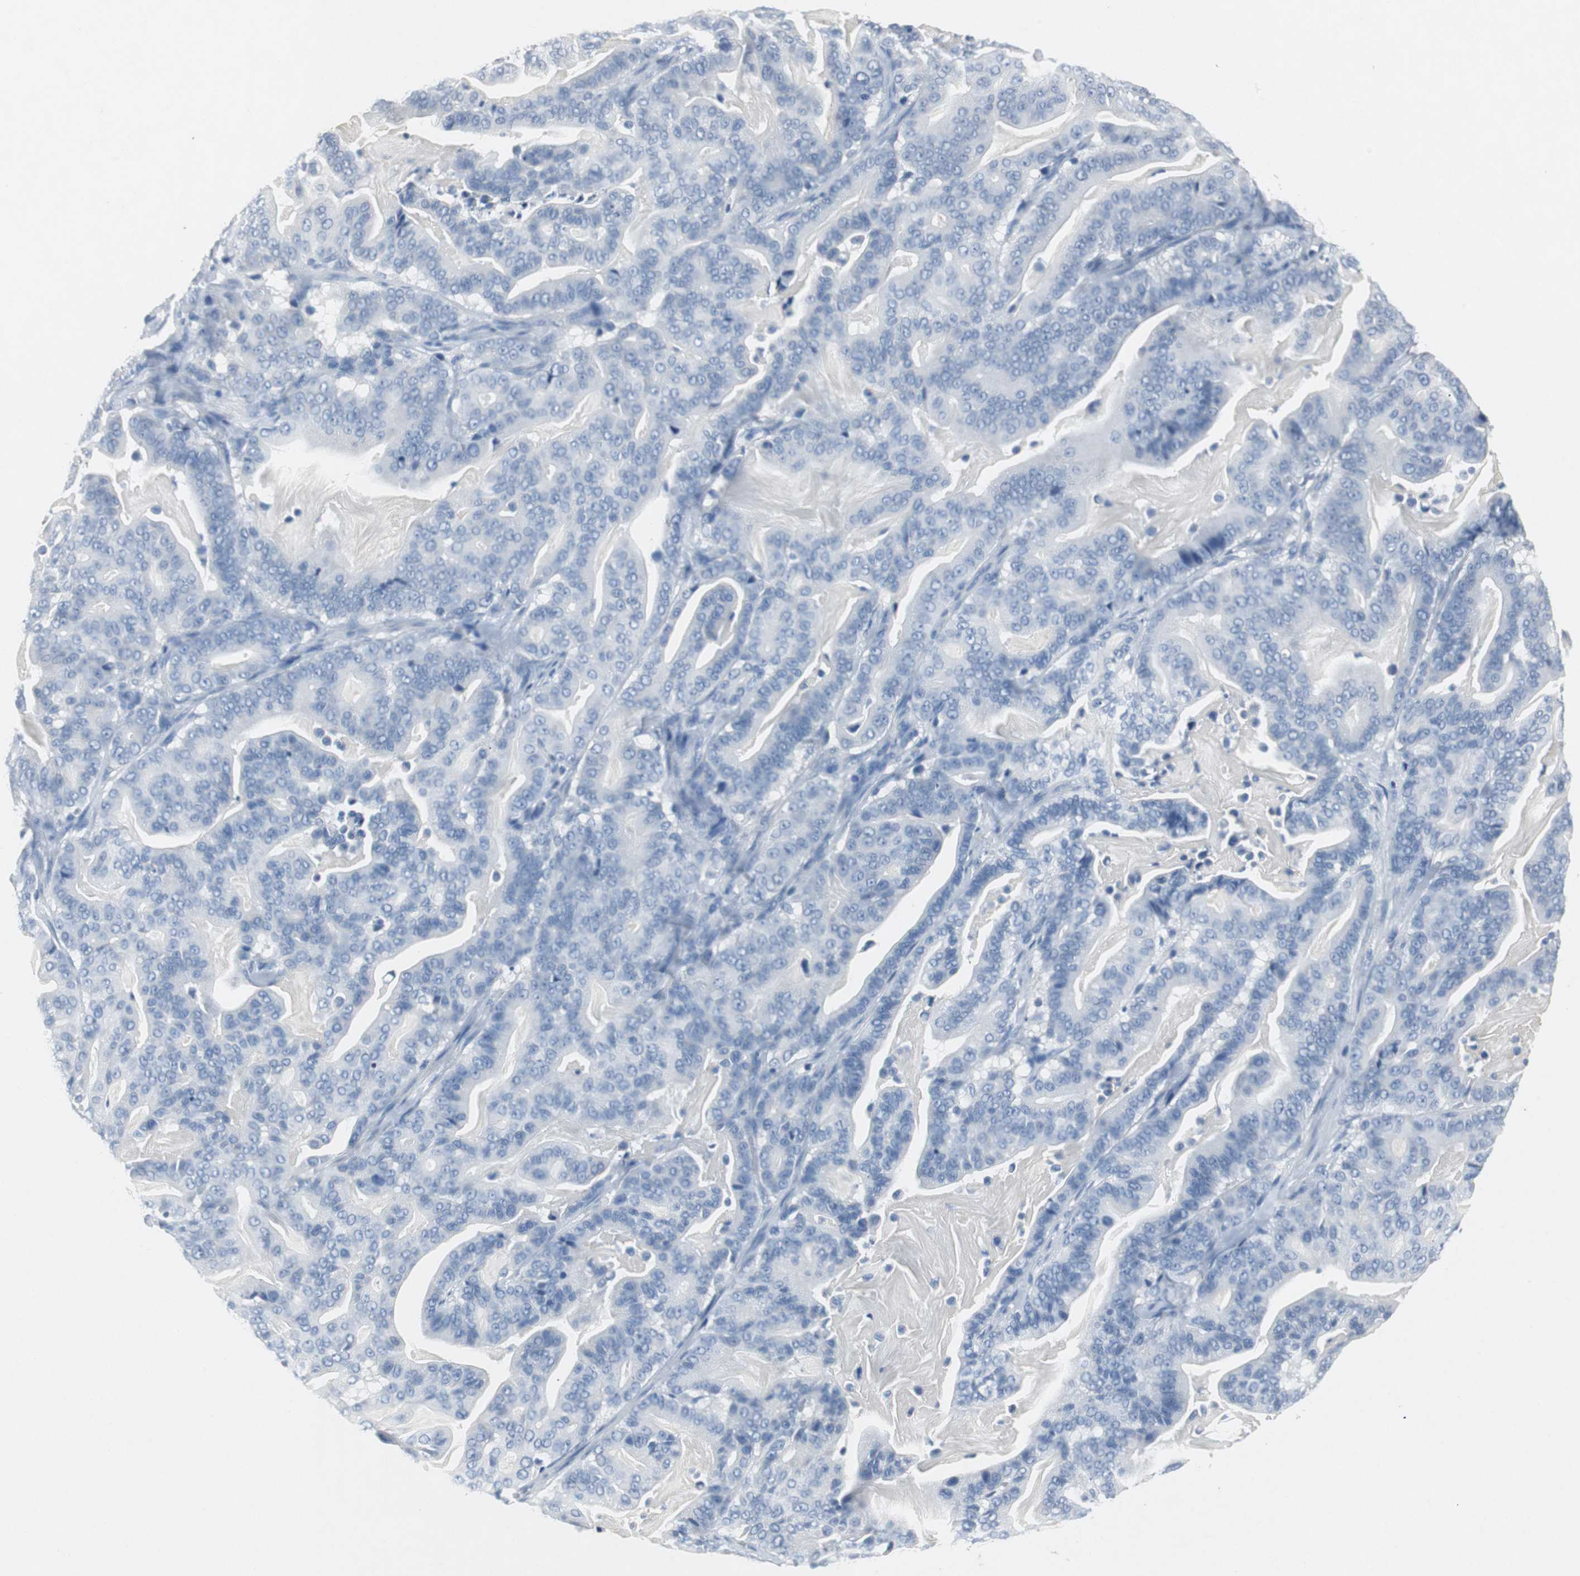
{"staining": {"intensity": "negative", "quantity": "none", "location": "none"}, "tissue": "pancreatic cancer", "cell_type": "Tumor cells", "image_type": "cancer", "snomed": [{"axis": "morphology", "description": "Adenocarcinoma, NOS"}, {"axis": "topography", "description": "Pancreas"}], "caption": "Immunohistochemistry (IHC) histopathology image of pancreatic cancer stained for a protein (brown), which displays no positivity in tumor cells.", "gene": "LRP2", "patient": {"sex": "male", "age": 63}}